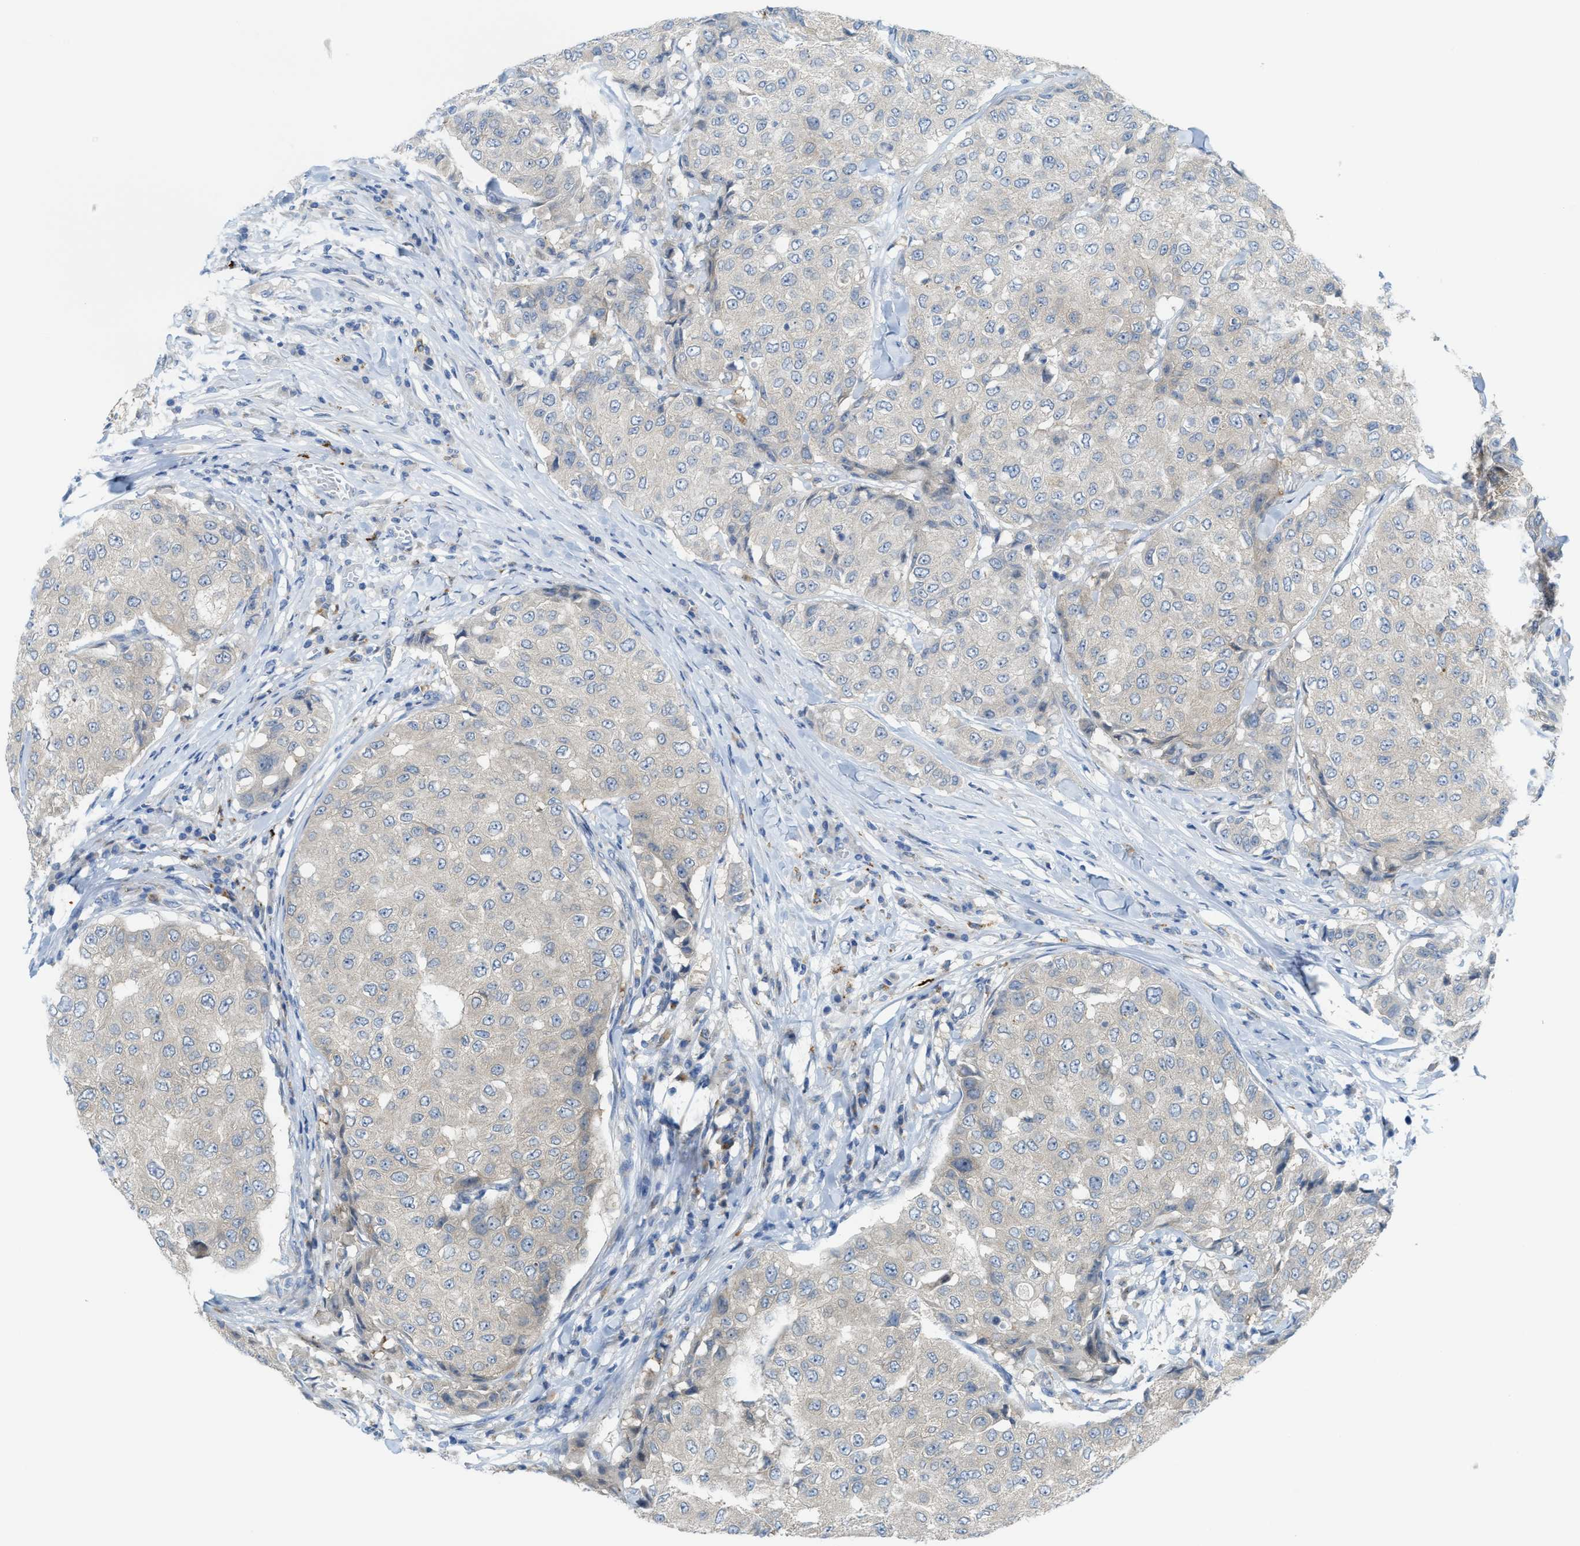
{"staining": {"intensity": "weak", "quantity": "<25%", "location": "cytoplasmic/membranous"}, "tissue": "breast cancer", "cell_type": "Tumor cells", "image_type": "cancer", "snomed": [{"axis": "morphology", "description": "Duct carcinoma"}, {"axis": "topography", "description": "Breast"}], "caption": "The immunohistochemistry (IHC) micrograph has no significant expression in tumor cells of breast intraductal carcinoma tissue.", "gene": "KLHDC10", "patient": {"sex": "female", "age": 27}}